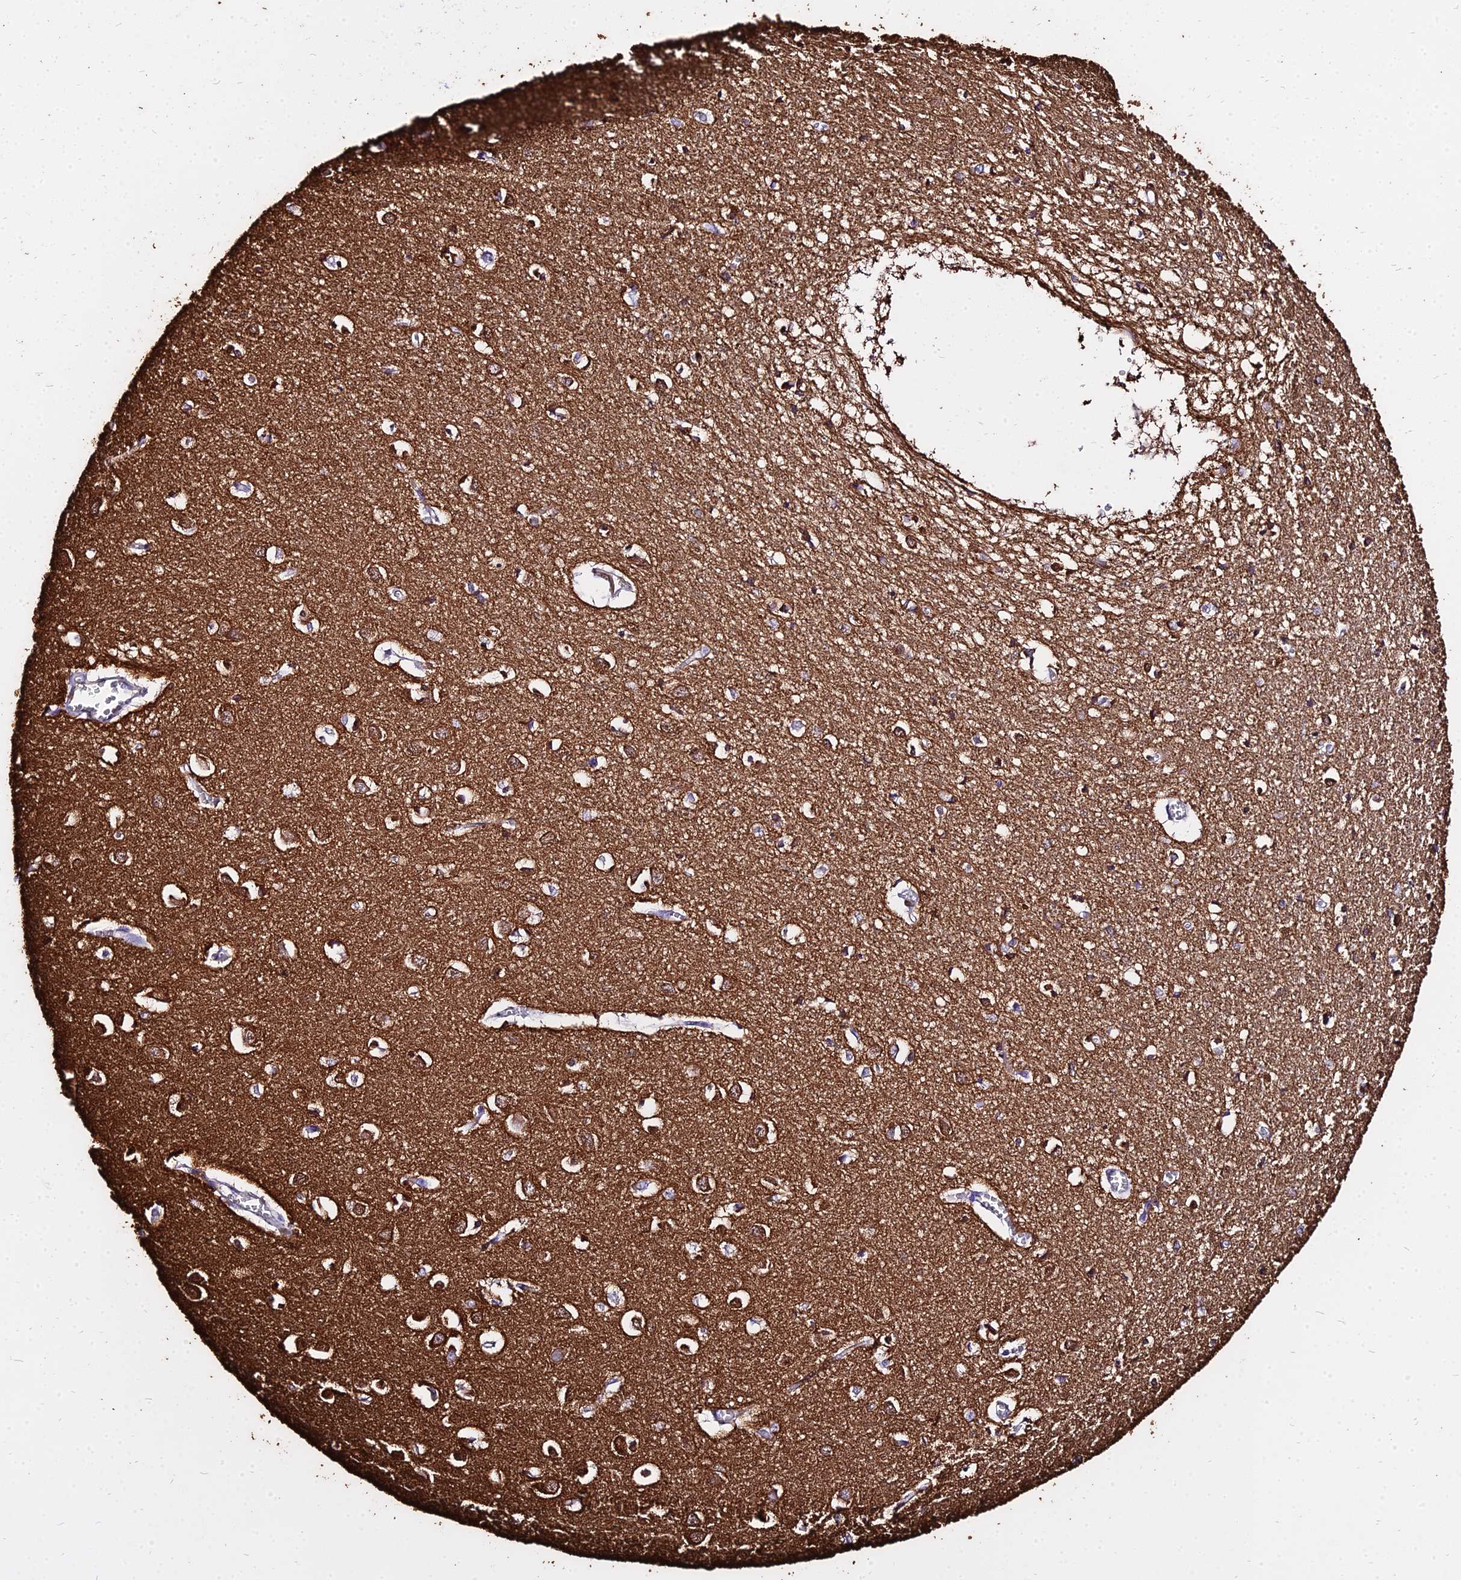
{"staining": {"intensity": "weak", "quantity": "25%-75%", "location": "cytoplasmic/membranous"}, "tissue": "cerebral cortex", "cell_type": "Endothelial cells", "image_type": "normal", "snomed": [{"axis": "morphology", "description": "Normal tissue, NOS"}, {"axis": "topography", "description": "Cerebral cortex"}], "caption": "There is low levels of weak cytoplasmic/membranous positivity in endothelial cells of benign cerebral cortex, as demonstrated by immunohistochemical staining (brown color).", "gene": "TUBA1A", "patient": {"sex": "female", "age": 64}}